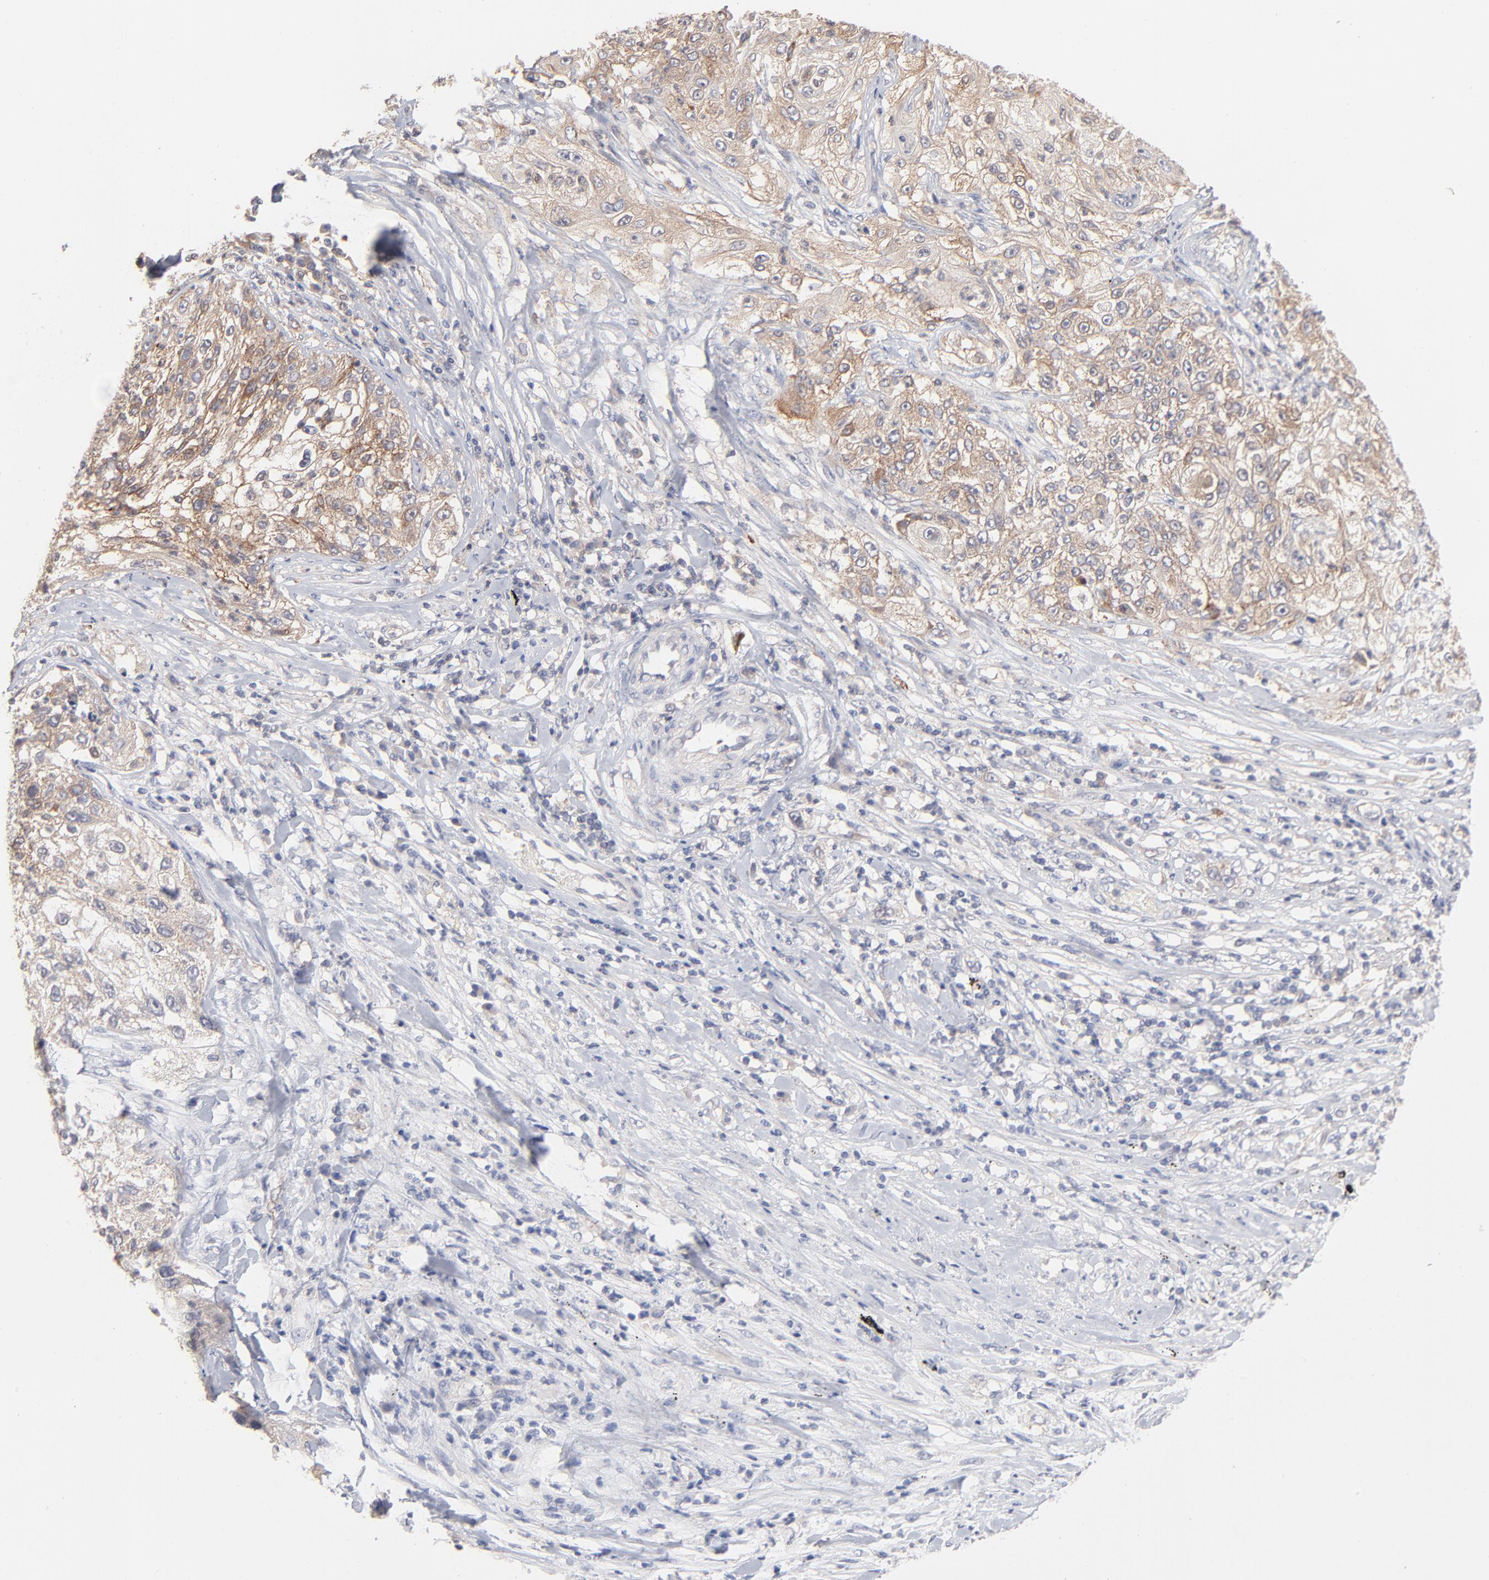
{"staining": {"intensity": "weak", "quantity": ">75%", "location": "cytoplasmic/membranous"}, "tissue": "lung cancer", "cell_type": "Tumor cells", "image_type": "cancer", "snomed": [{"axis": "morphology", "description": "Inflammation, NOS"}, {"axis": "morphology", "description": "Squamous cell carcinoma, NOS"}, {"axis": "topography", "description": "Lymph node"}, {"axis": "topography", "description": "Soft tissue"}, {"axis": "topography", "description": "Lung"}], "caption": "About >75% of tumor cells in human squamous cell carcinoma (lung) reveal weak cytoplasmic/membranous protein positivity as visualized by brown immunohistochemical staining.", "gene": "IVNS1ABP", "patient": {"sex": "male", "age": 66}}